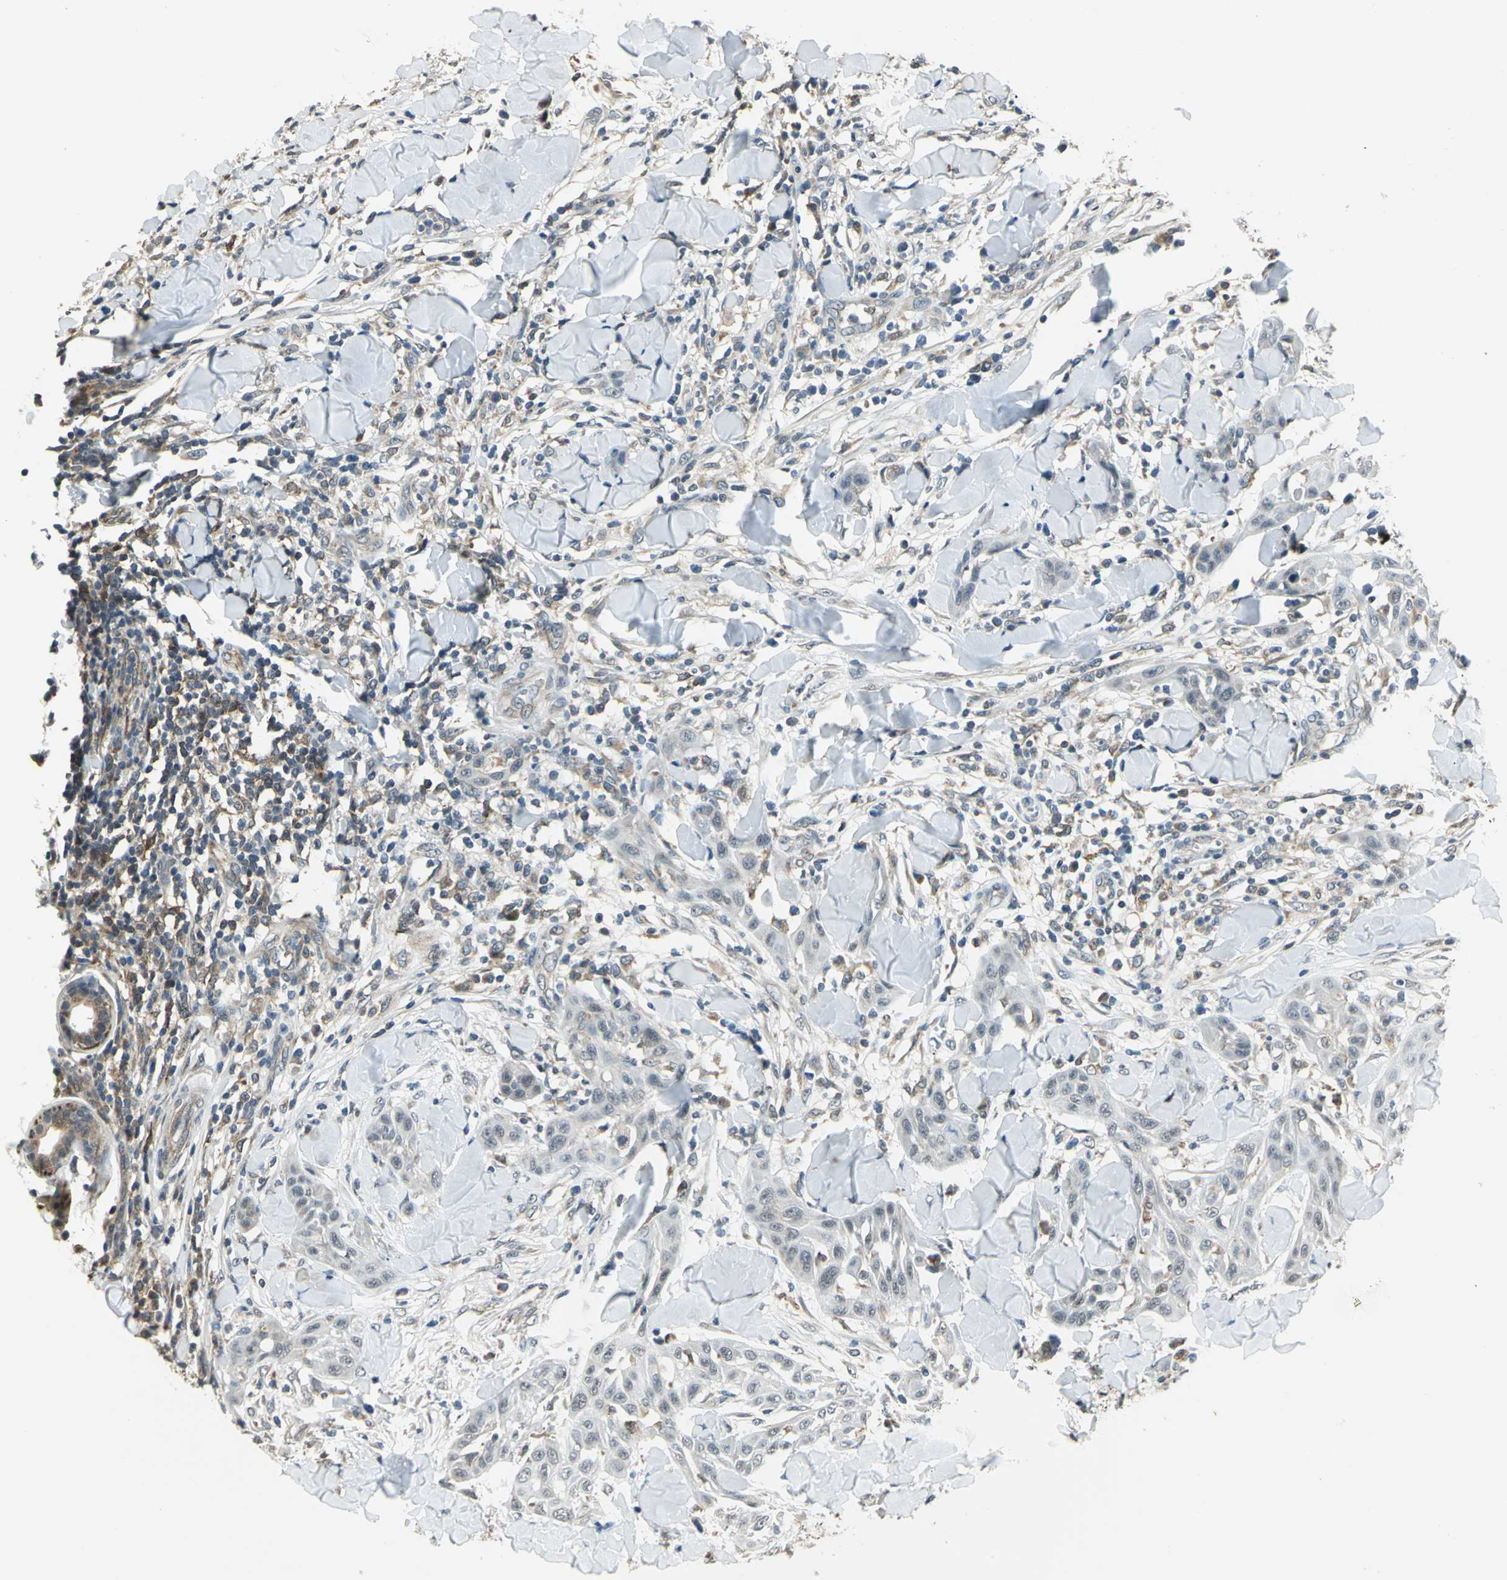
{"staining": {"intensity": "weak", "quantity": "<25%", "location": "cytoplasmic/membranous"}, "tissue": "skin cancer", "cell_type": "Tumor cells", "image_type": "cancer", "snomed": [{"axis": "morphology", "description": "Squamous cell carcinoma, NOS"}, {"axis": "topography", "description": "Skin"}], "caption": "An immunohistochemistry (IHC) micrograph of skin cancer is shown. There is no staining in tumor cells of skin cancer. (DAB (3,3'-diaminobenzidine) immunohistochemistry (IHC) with hematoxylin counter stain).", "gene": "PLAGL2", "patient": {"sex": "male", "age": 24}}